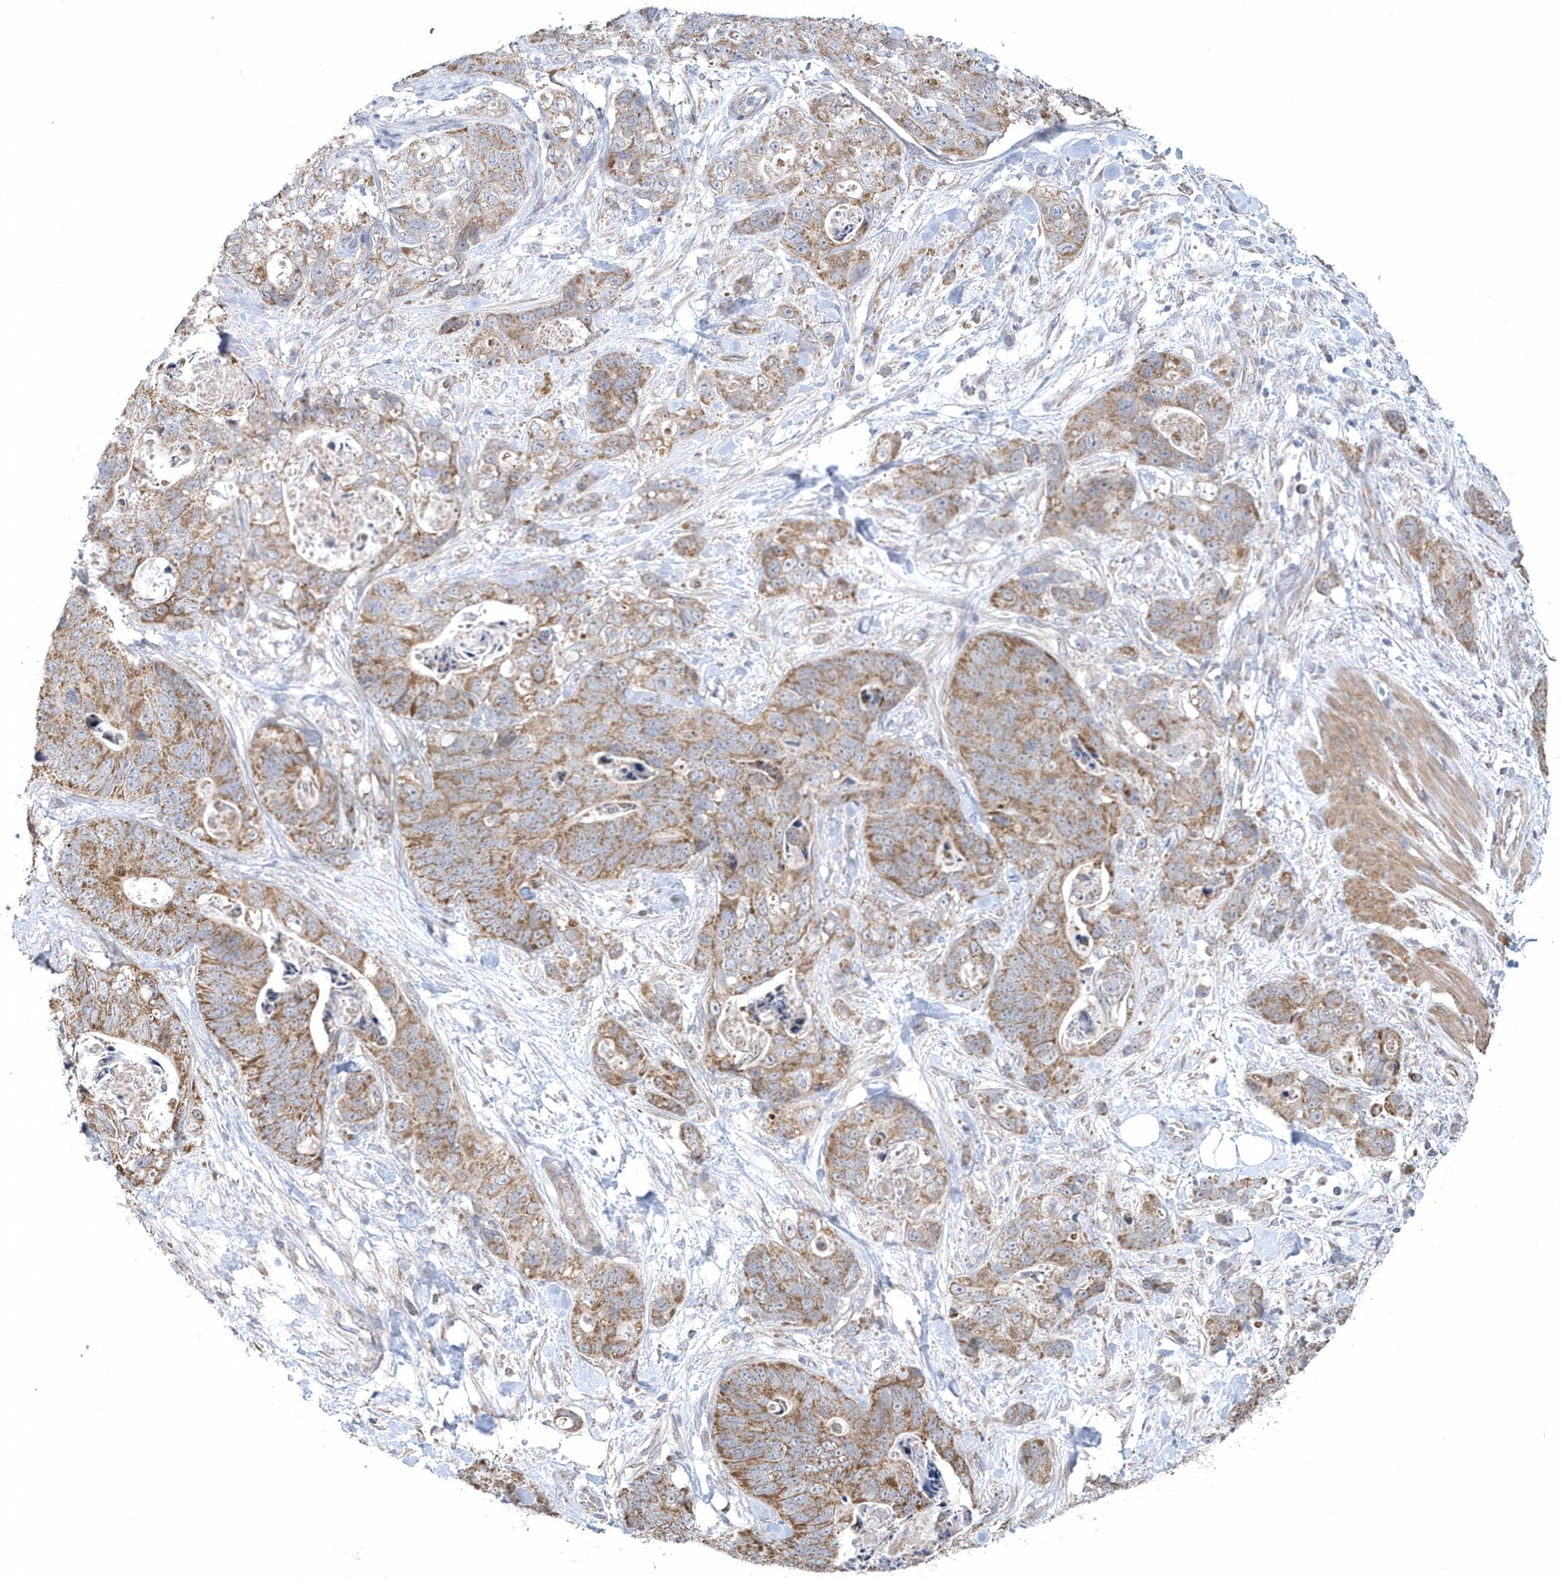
{"staining": {"intensity": "moderate", "quantity": ">75%", "location": "cytoplasmic/membranous"}, "tissue": "stomach cancer", "cell_type": "Tumor cells", "image_type": "cancer", "snomed": [{"axis": "morphology", "description": "Normal tissue, NOS"}, {"axis": "morphology", "description": "Adenocarcinoma, NOS"}, {"axis": "topography", "description": "Stomach"}], "caption": "Tumor cells display moderate cytoplasmic/membranous staining in approximately >75% of cells in stomach adenocarcinoma.", "gene": "SLX9", "patient": {"sex": "female", "age": 89}}